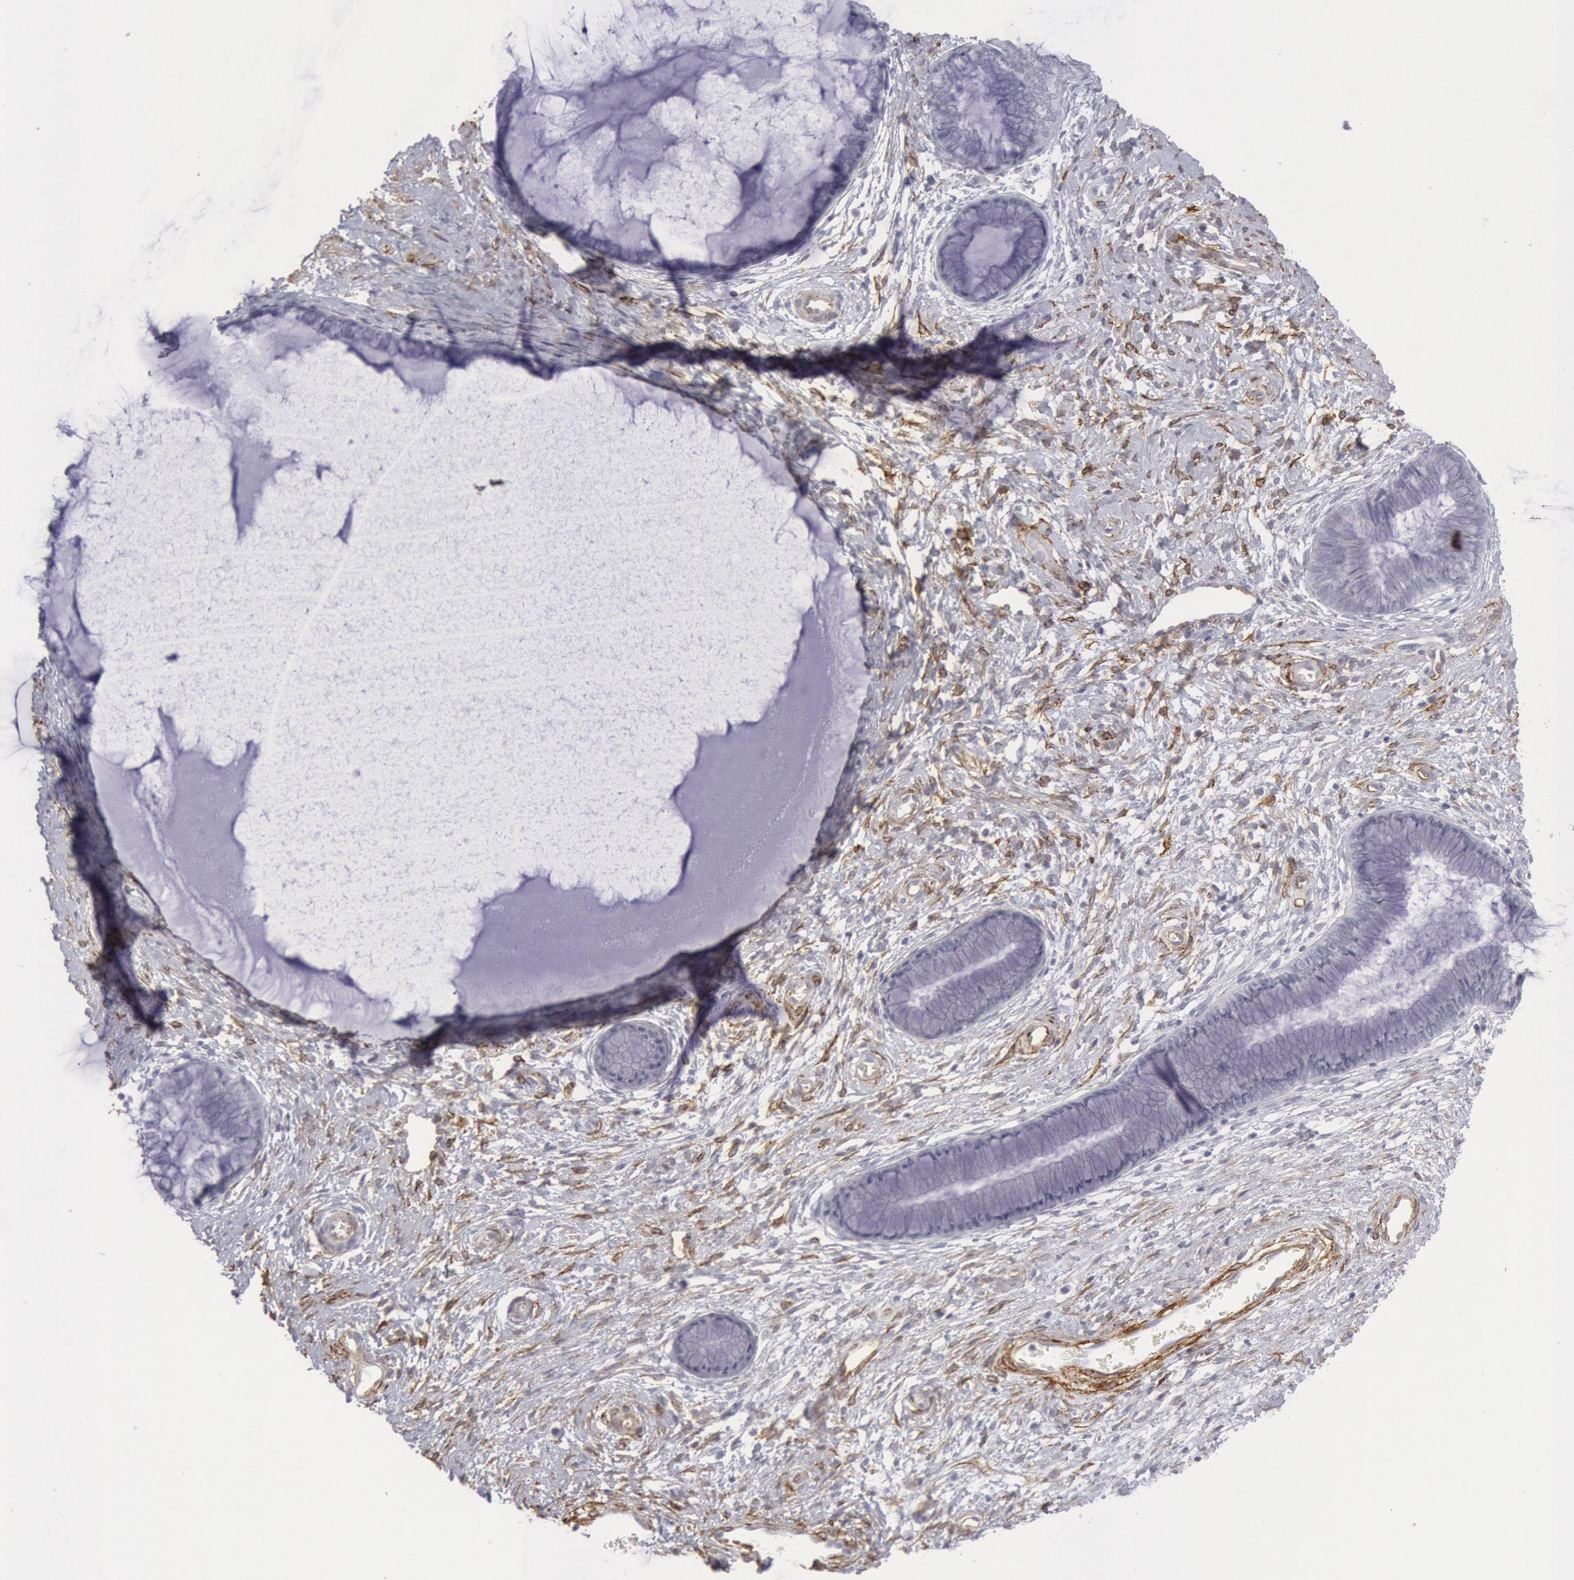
{"staining": {"intensity": "negative", "quantity": "none", "location": "none"}, "tissue": "cervix", "cell_type": "Glandular cells", "image_type": "normal", "snomed": [{"axis": "morphology", "description": "Normal tissue, NOS"}, {"axis": "topography", "description": "Cervix"}], "caption": "The micrograph shows no significant staining in glandular cells of cervix.", "gene": "CDH13", "patient": {"sex": "female", "age": 27}}